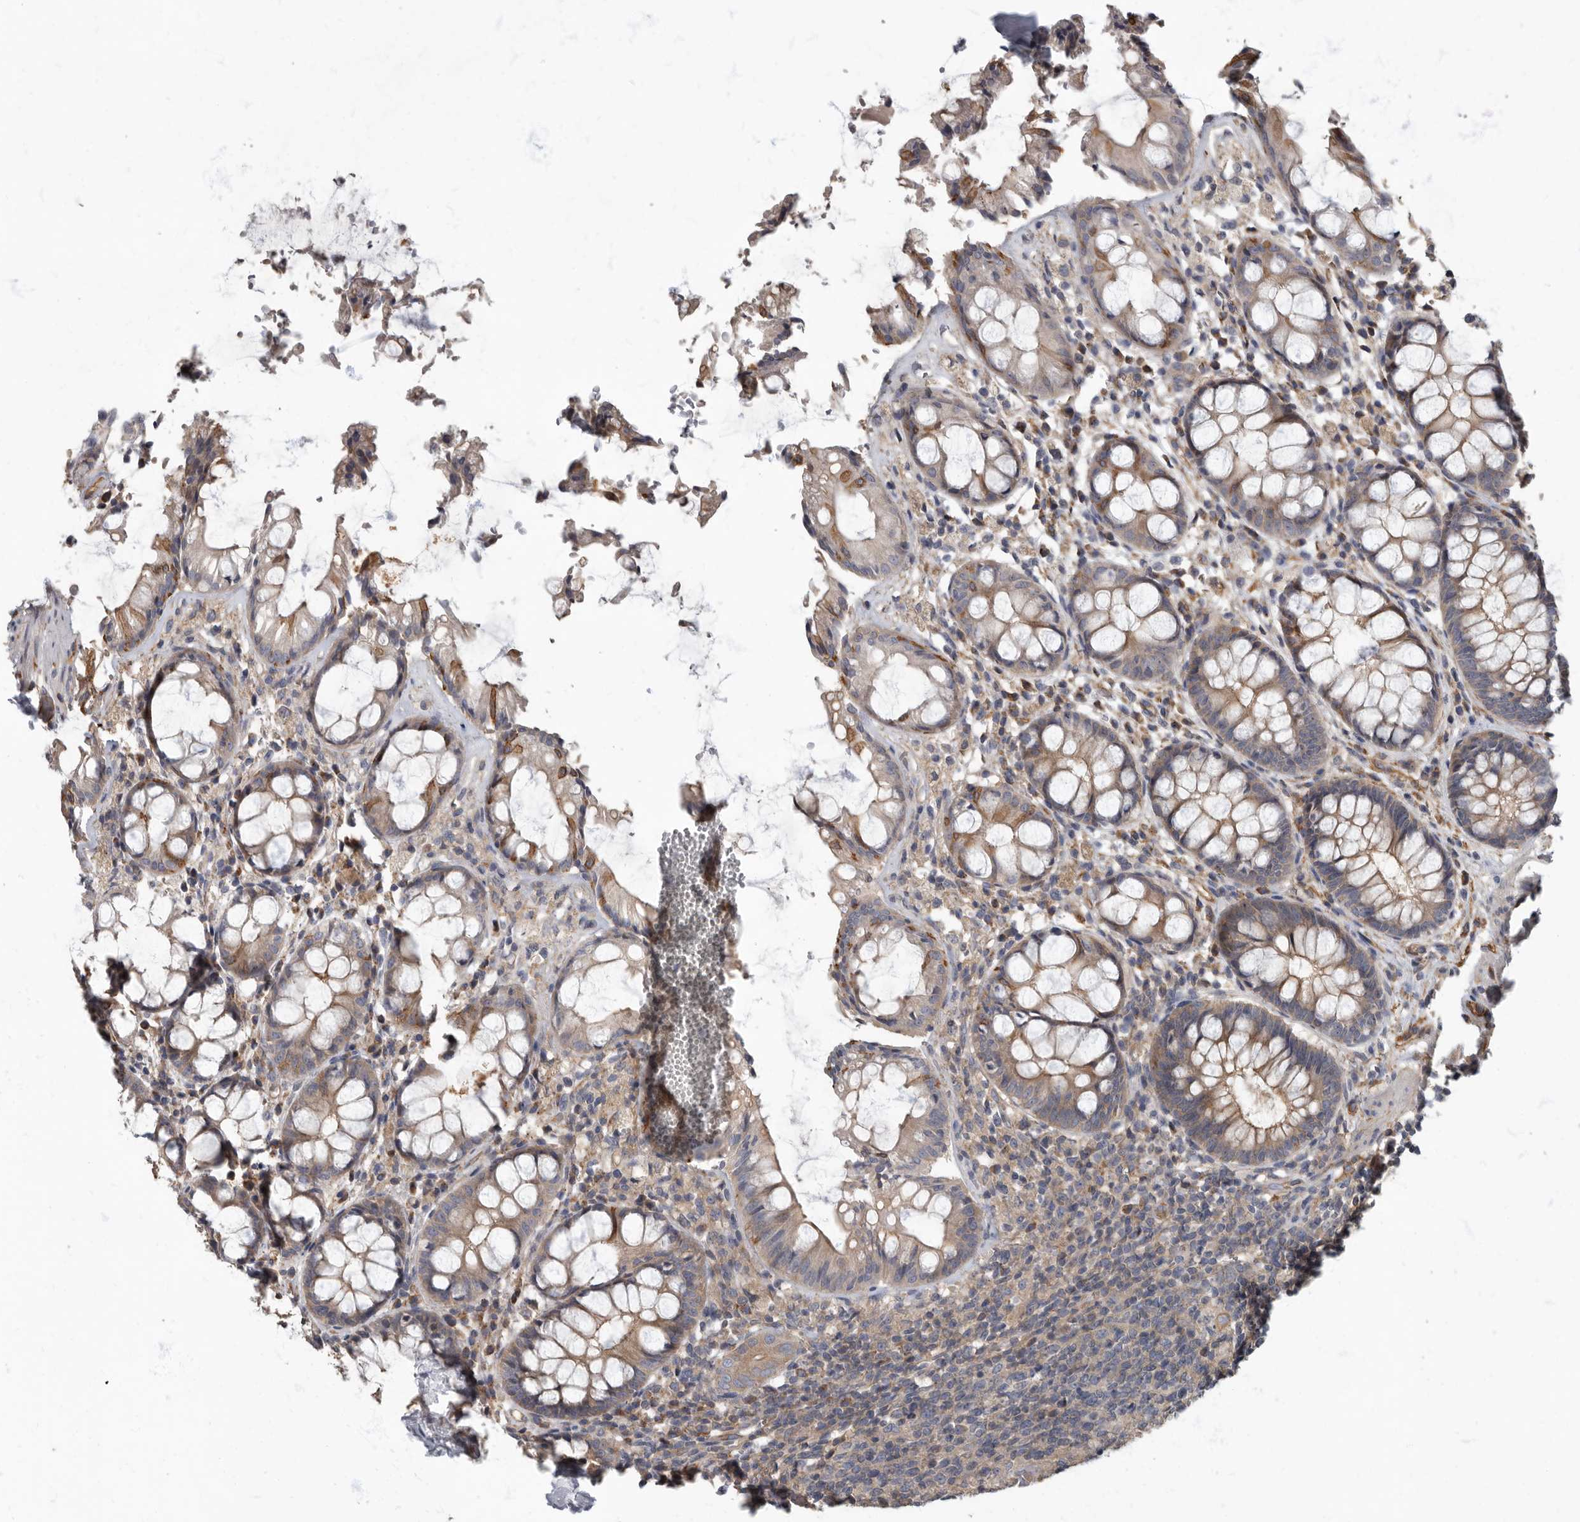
{"staining": {"intensity": "moderate", "quantity": ">75%", "location": "cytoplasmic/membranous"}, "tissue": "rectum", "cell_type": "Glandular cells", "image_type": "normal", "snomed": [{"axis": "morphology", "description": "Normal tissue, NOS"}, {"axis": "topography", "description": "Rectum"}], "caption": "Immunohistochemistry (IHC) staining of normal rectum, which displays medium levels of moderate cytoplasmic/membranous staining in about >75% of glandular cells indicating moderate cytoplasmic/membranous protein staining. The staining was performed using DAB (3,3'-diaminobenzidine) (brown) for protein detection and nuclei were counterstained in hematoxylin (blue).", "gene": "PDK1", "patient": {"sex": "male", "age": 64}}